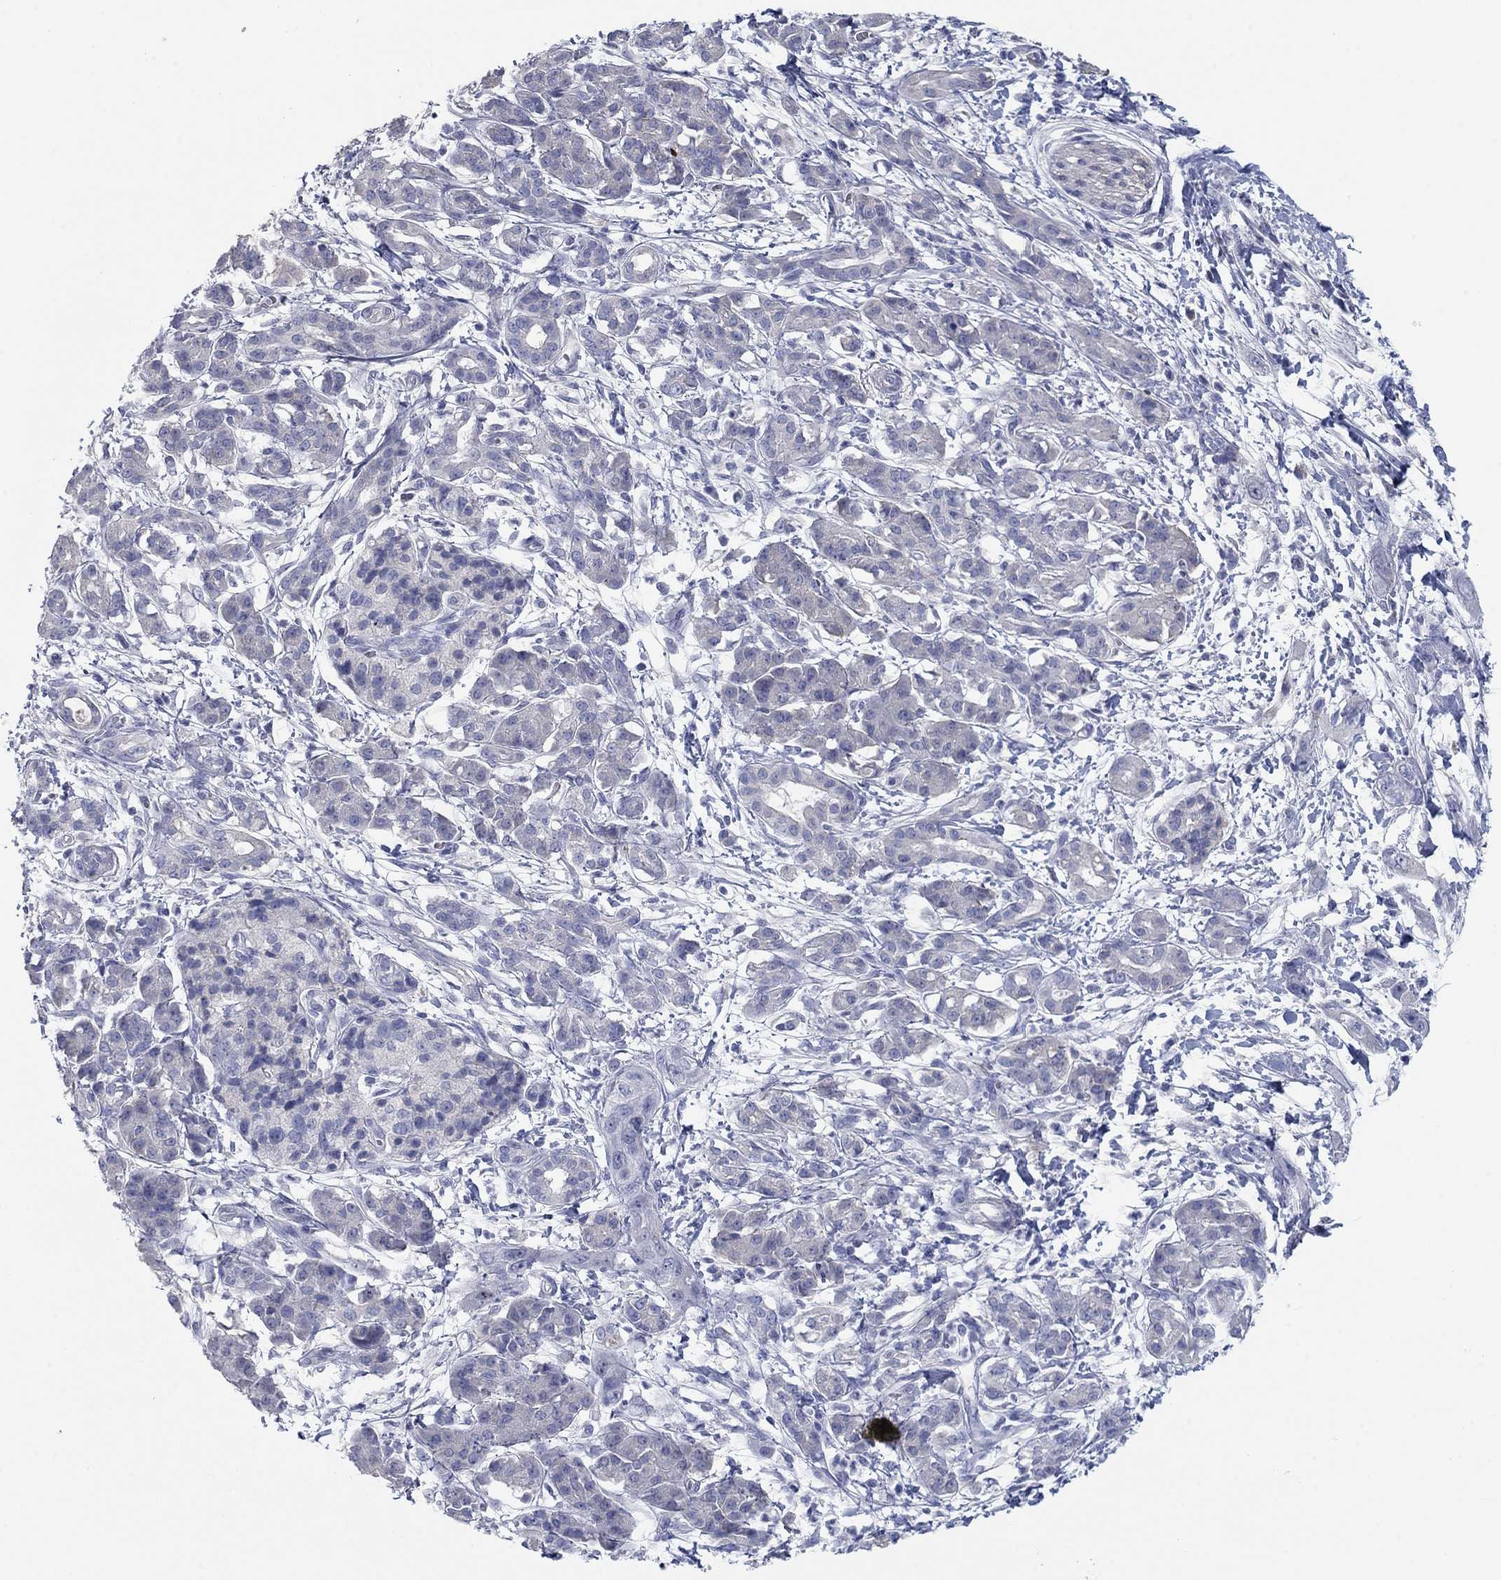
{"staining": {"intensity": "negative", "quantity": "none", "location": "none"}, "tissue": "pancreatic cancer", "cell_type": "Tumor cells", "image_type": "cancer", "snomed": [{"axis": "morphology", "description": "Adenocarcinoma, NOS"}, {"axis": "topography", "description": "Pancreas"}], "caption": "The micrograph exhibits no staining of tumor cells in pancreatic cancer (adenocarcinoma).", "gene": "APOC3", "patient": {"sex": "male", "age": 72}}